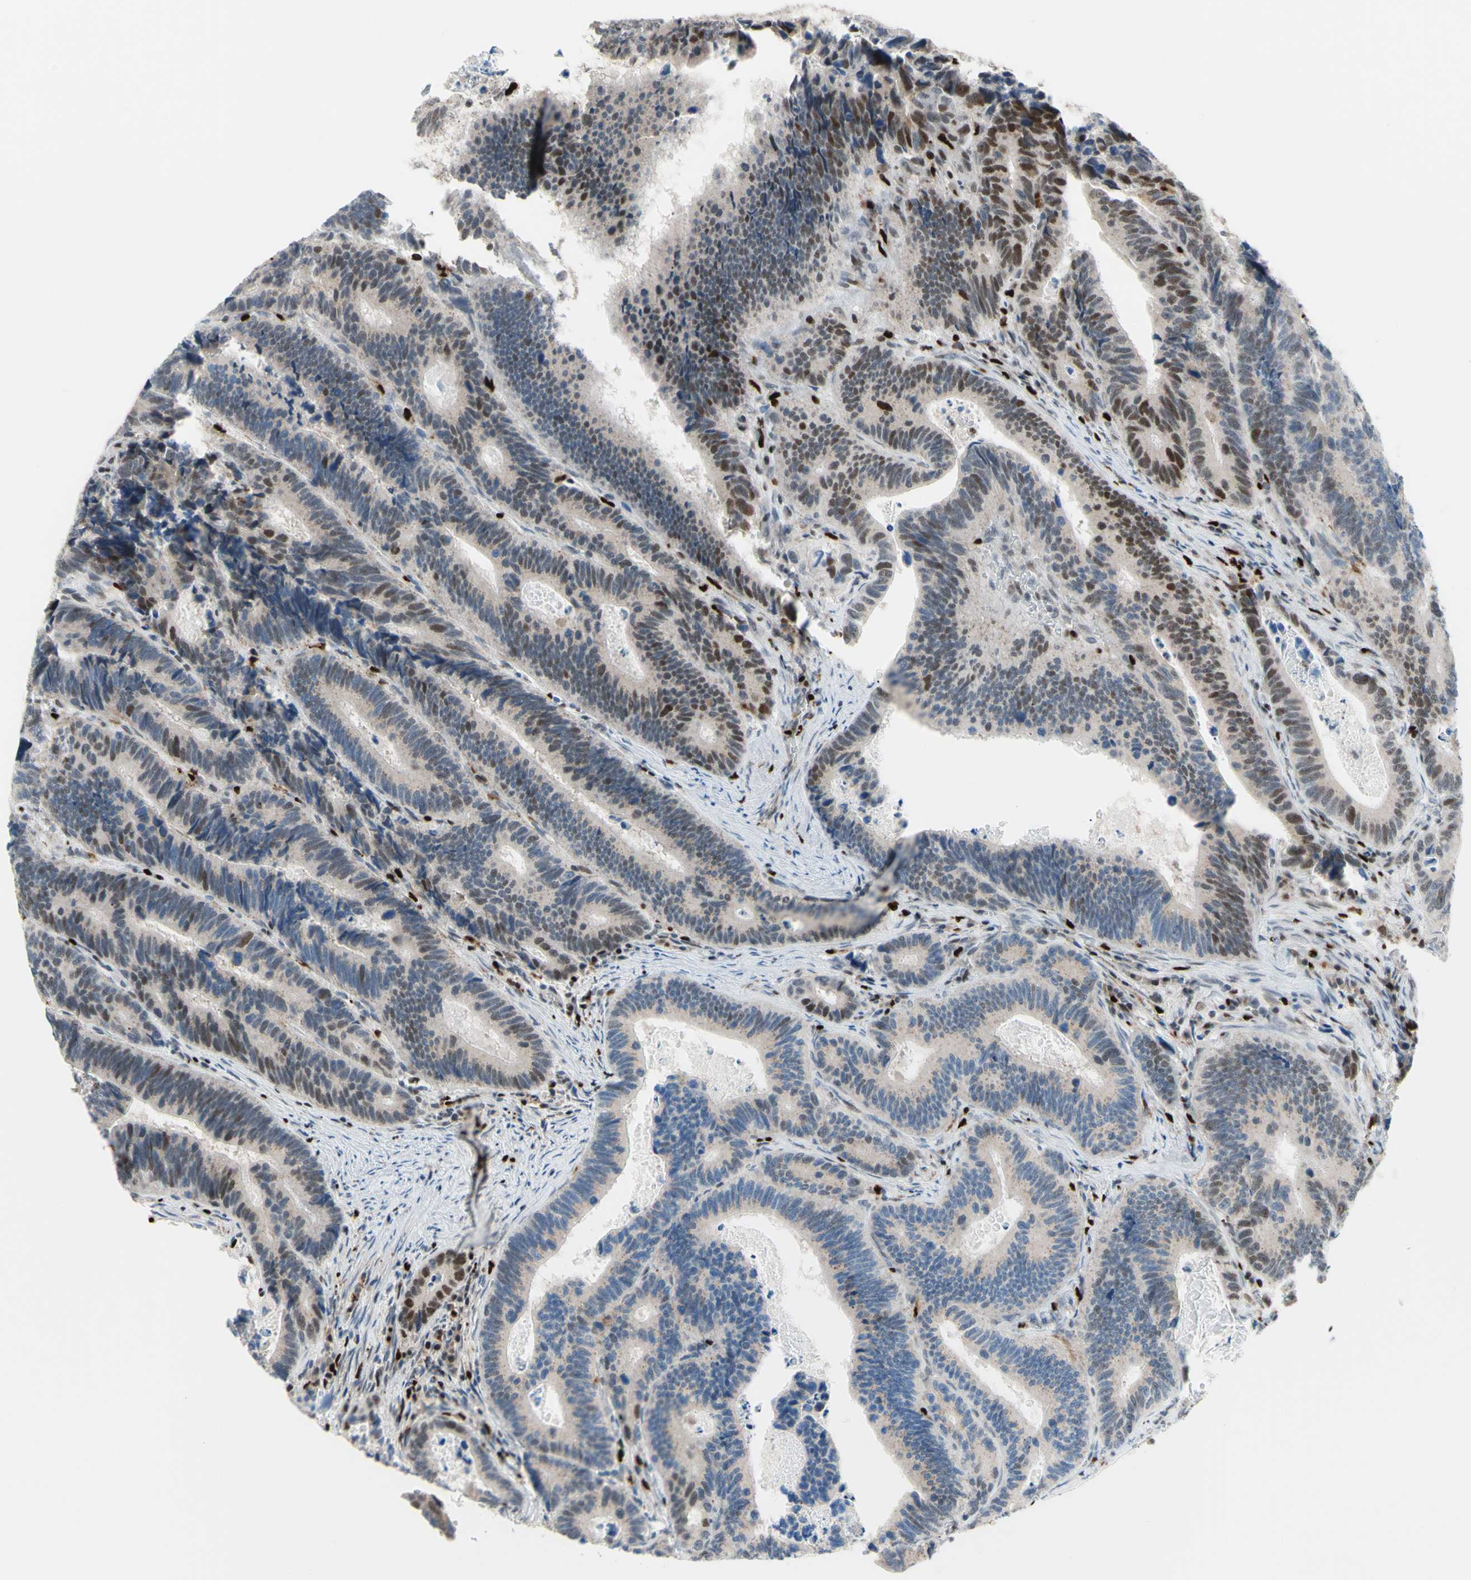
{"staining": {"intensity": "weak", "quantity": "25%-75%", "location": "cytoplasmic/membranous,nuclear"}, "tissue": "colorectal cancer", "cell_type": "Tumor cells", "image_type": "cancer", "snomed": [{"axis": "morphology", "description": "Inflammation, NOS"}, {"axis": "morphology", "description": "Adenocarcinoma, NOS"}, {"axis": "topography", "description": "Colon"}], "caption": "A micrograph of human colorectal cancer (adenocarcinoma) stained for a protein demonstrates weak cytoplasmic/membranous and nuclear brown staining in tumor cells.", "gene": "EED", "patient": {"sex": "male", "age": 72}}